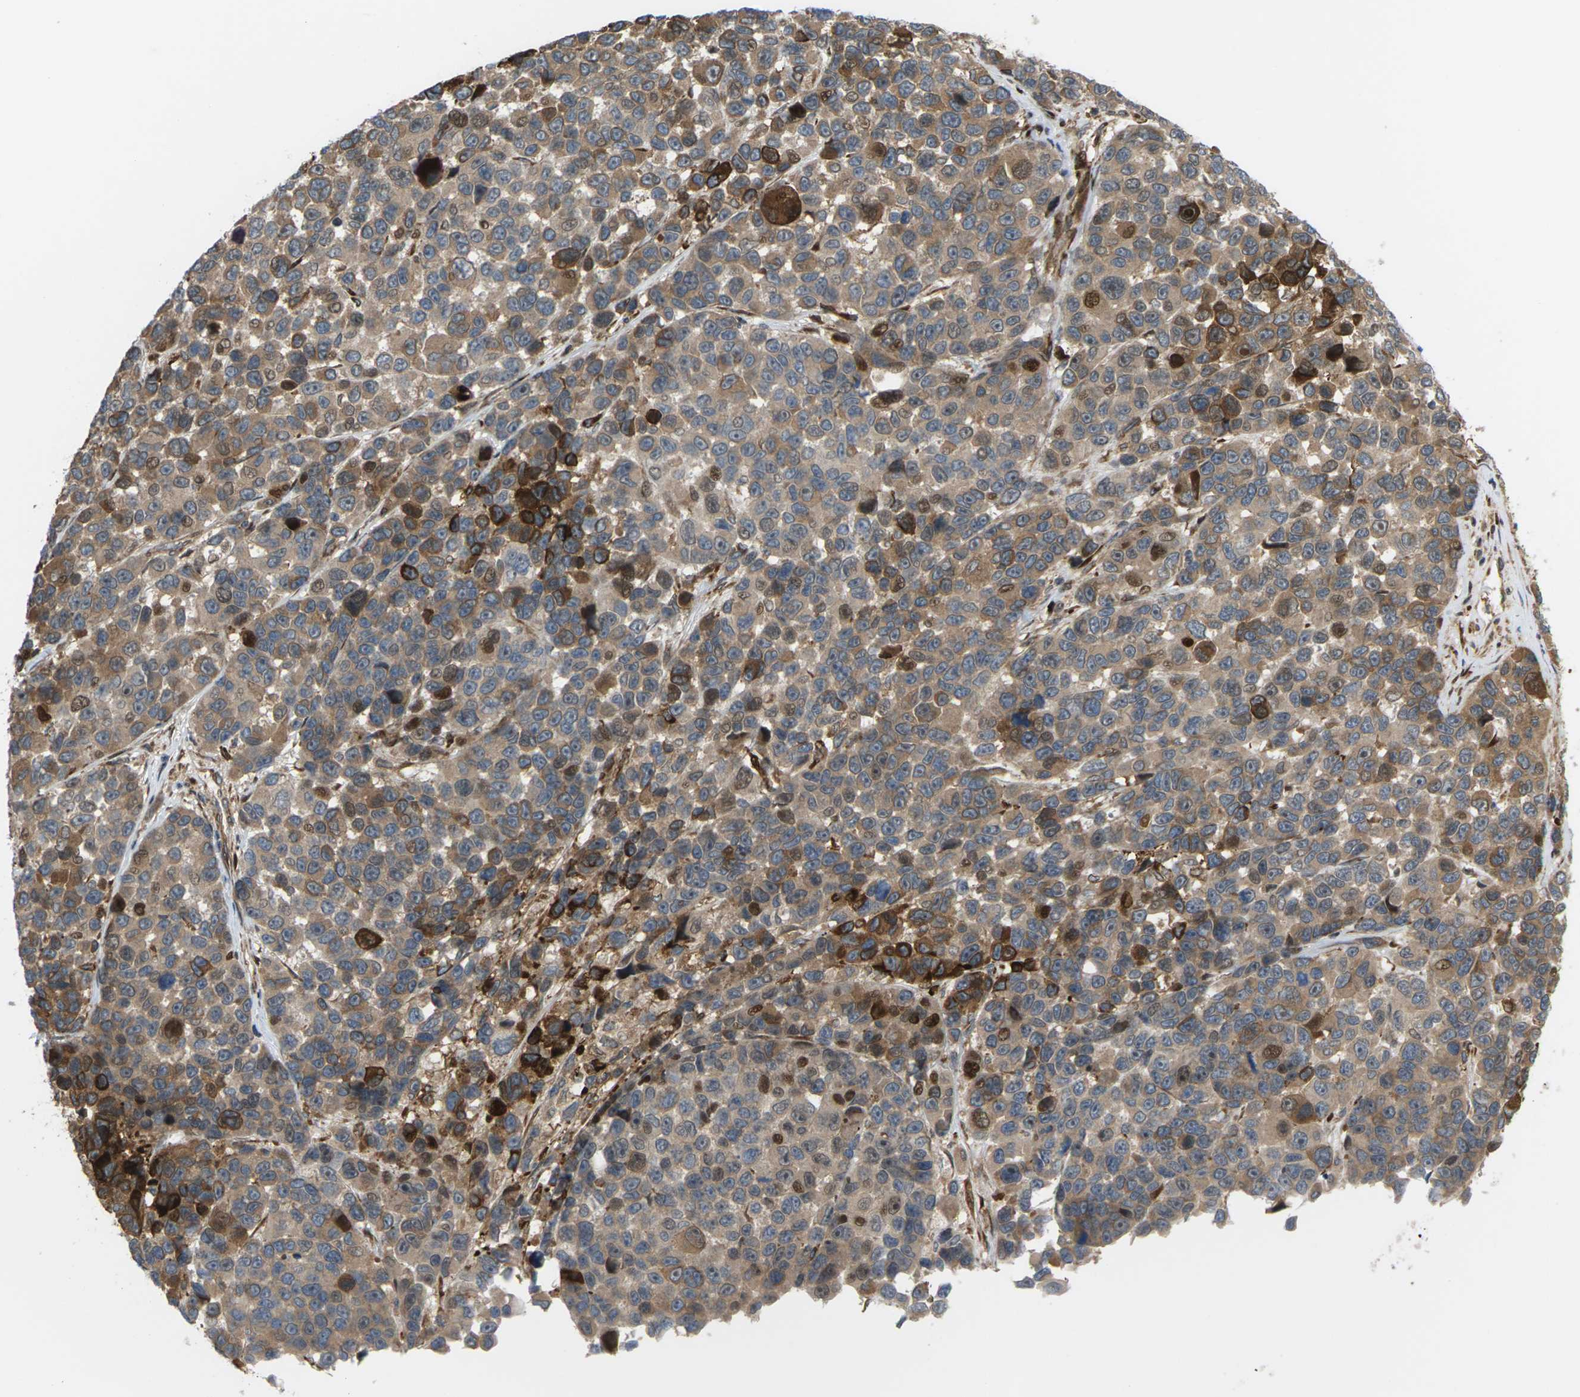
{"staining": {"intensity": "moderate", "quantity": ">75%", "location": "cytoplasmic/membranous"}, "tissue": "melanoma", "cell_type": "Tumor cells", "image_type": "cancer", "snomed": [{"axis": "morphology", "description": "Malignant melanoma, NOS"}, {"axis": "topography", "description": "Skin"}], "caption": "Melanoma tissue displays moderate cytoplasmic/membranous expression in approximately >75% of tumor cells, visualized by immunohistochemistry.", "gene": "ROBO1", "patient": {"sex": "male", "age": 53}}